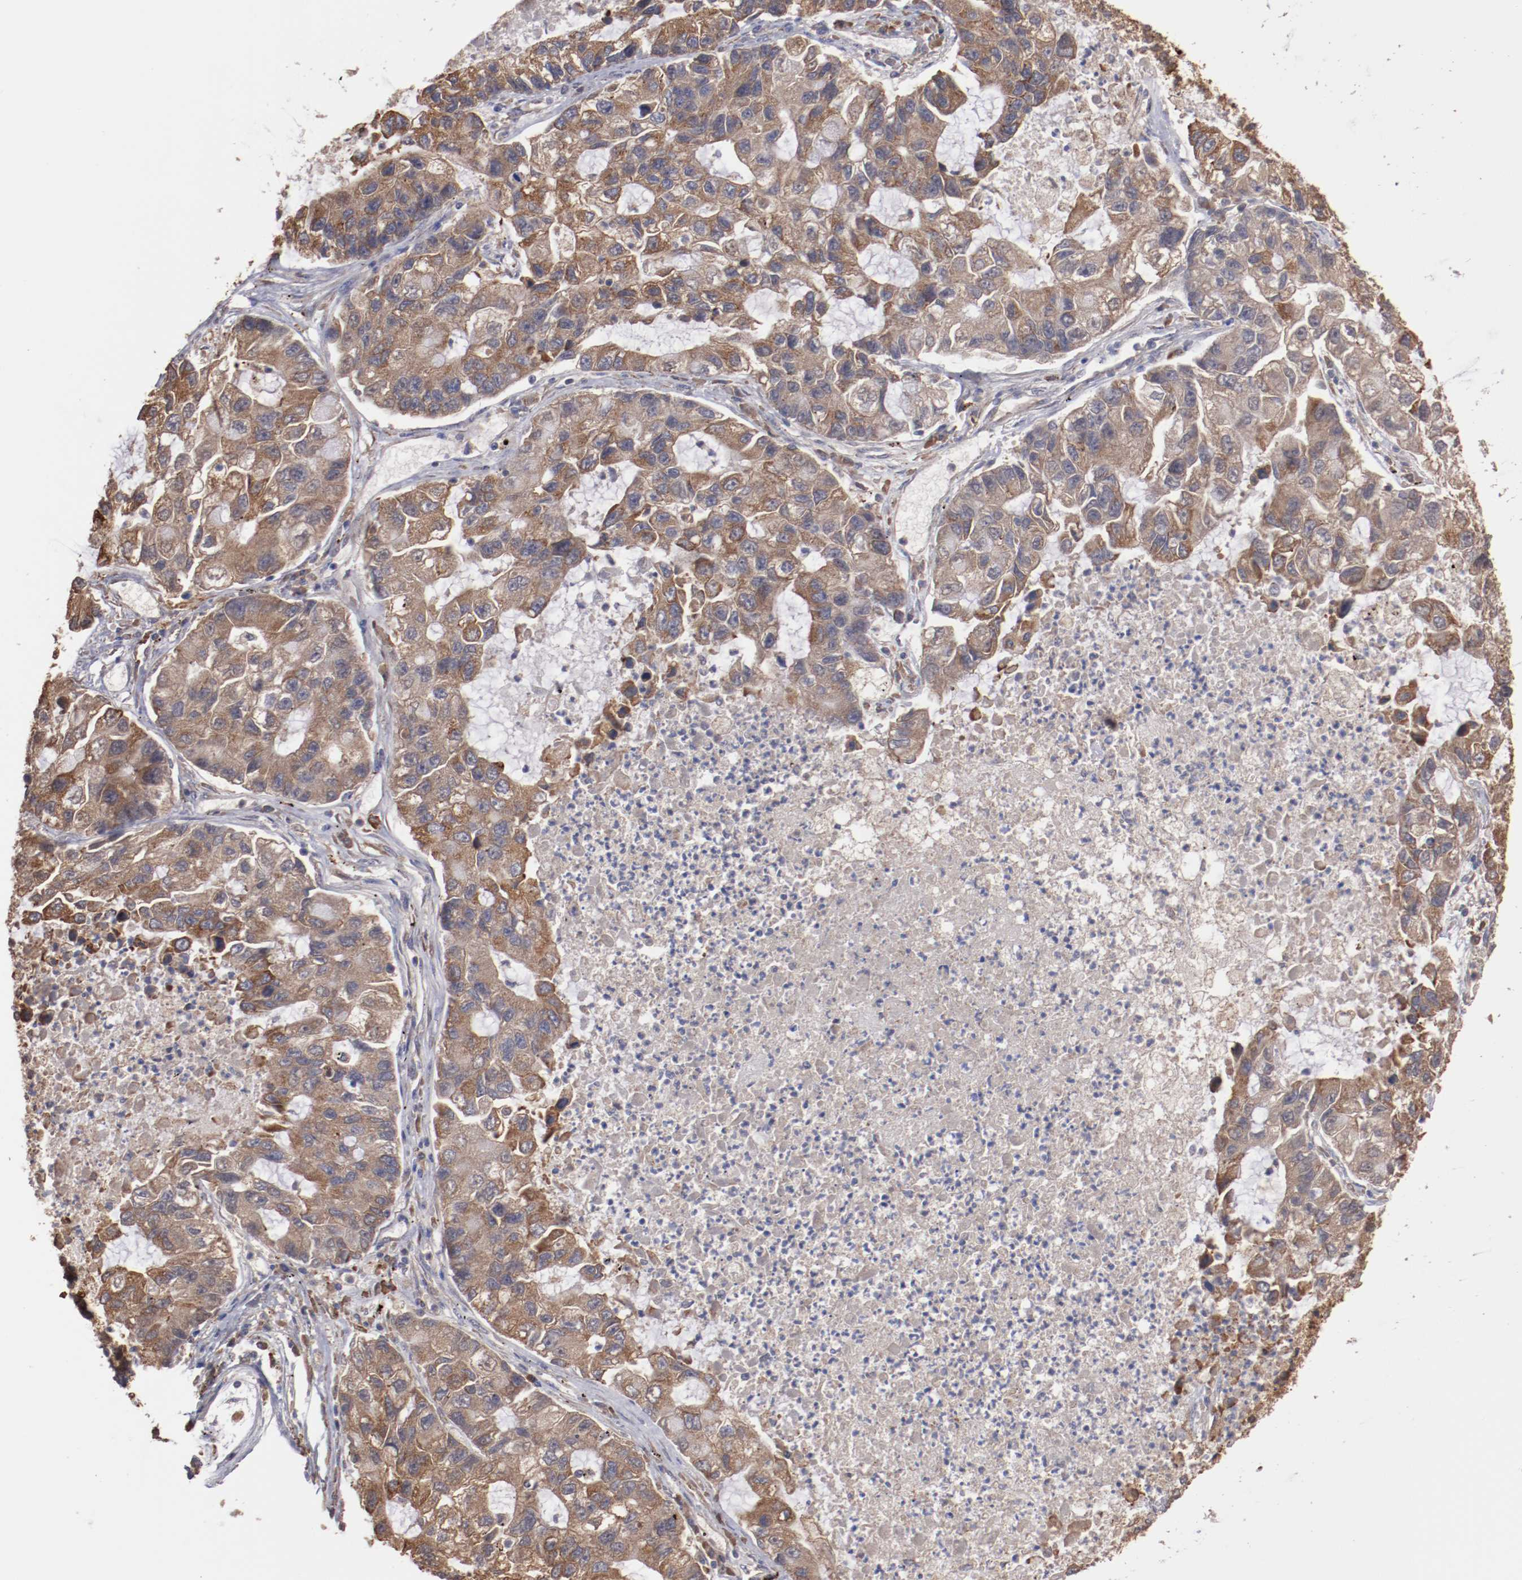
{"staining": {"intensity": "moderate", "quantity": ">75%", "location": "cytoplasmic/membranous"}, "tissue": "lung cancer", "cell_type": "Tumor cells", "image_type": "cancer", "snomed": [{"axis": "morphology", "description": "Adenocarcinoma, NOS"}, {"axis": "topography", "description": "Lung"}], "caption": "Protein staining by immunohistochemistry demonstrates moderate cytoplasmic/membranous expression in approximately >75% of tumor cells in lung cancer (adenocarcinoma). Ihc stains the protein of interest in brown and the nuclei are stained blue.", "gene": "NFKBIE", "patient": {"sex": "female", "age": 51}}